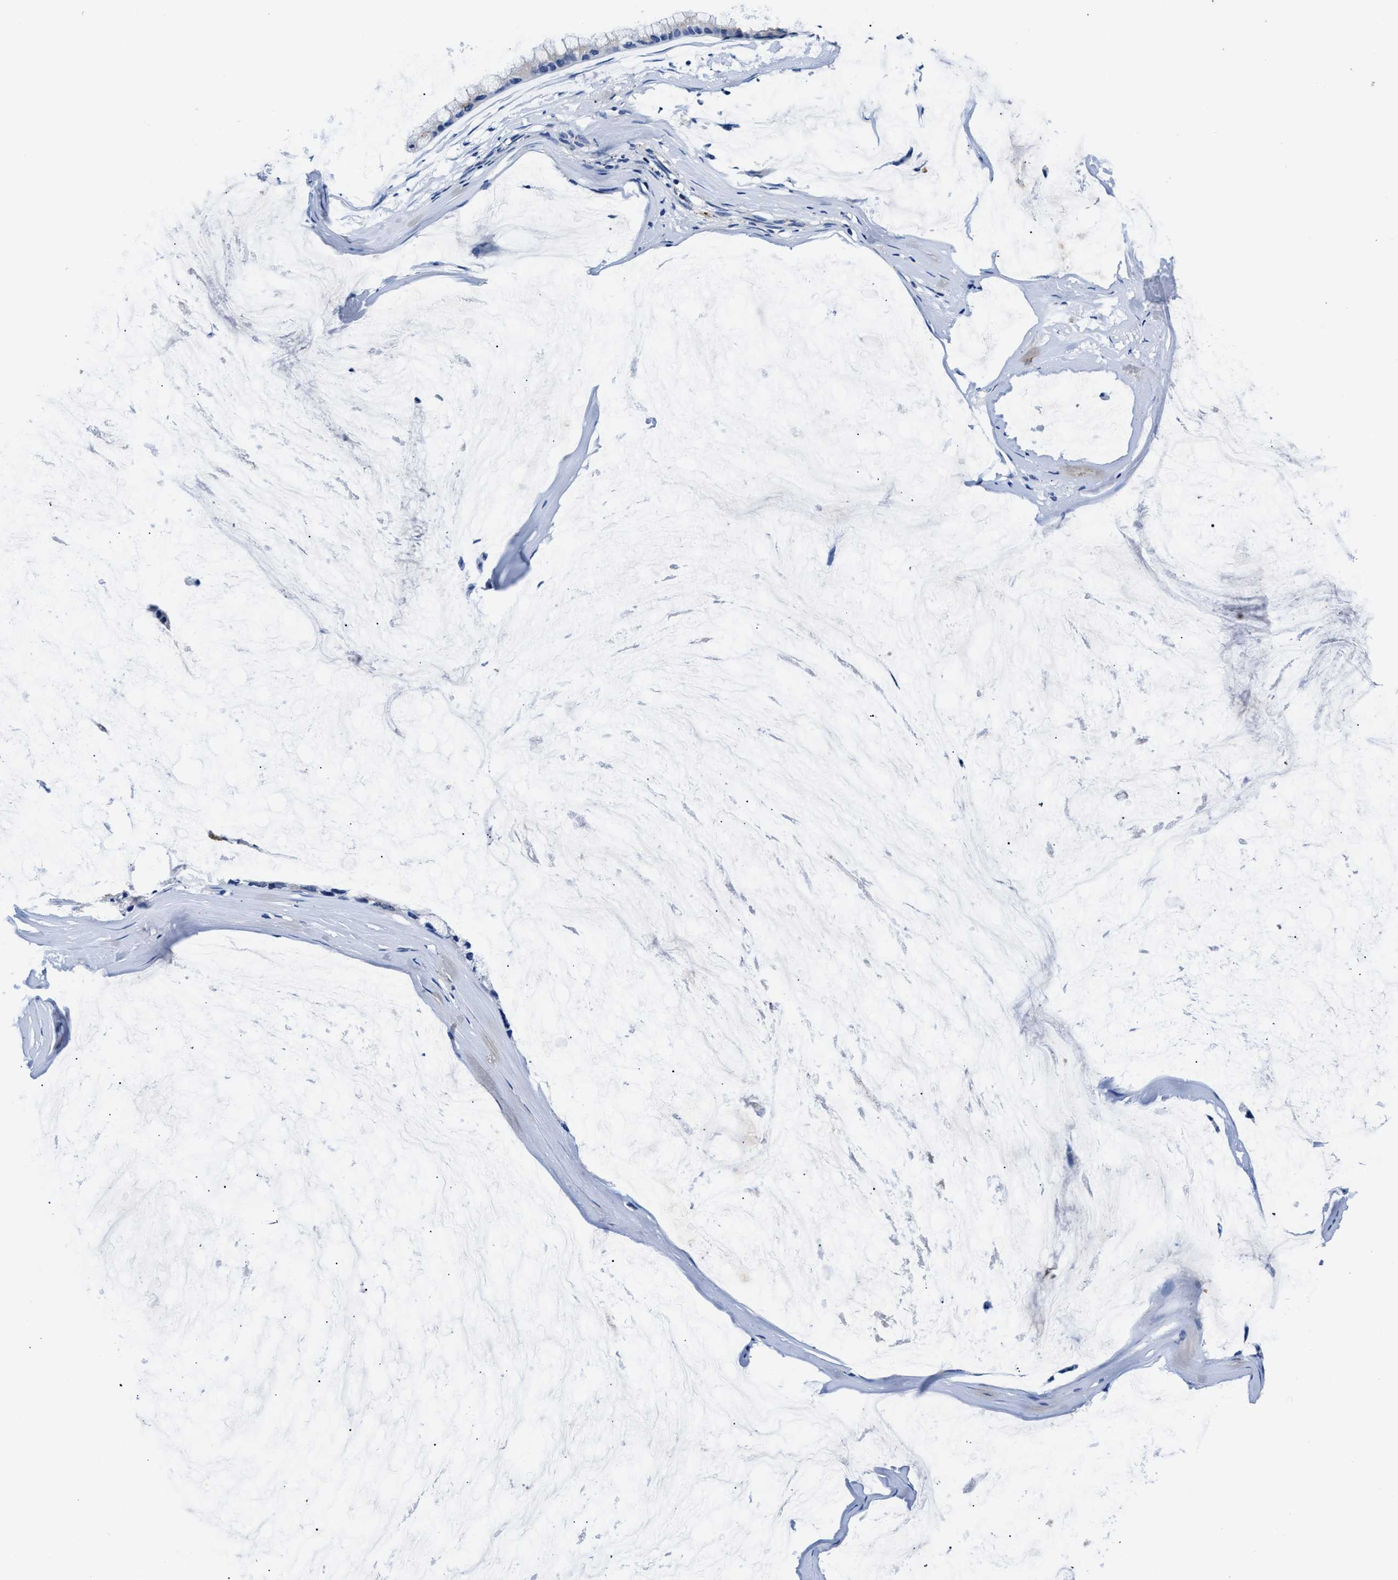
{"staining": {"intensity": "negative", "quantity": "none", "location": "none"}, "tissue": "ovarian cancer", "cell_type": "Tumor cells", "image_type": "cancer", "snomed": [{"axis": "morphology", "description": "Cystadenocarcinoma, mucinous, NOS"}, {"axis": "topography", "description": "Ovary"}], "caption": "Image shows no significant protein staining in tumor cells of ovarian cancer.", "gene": "GSTM1", "patient": {"sex": "female", "age": 39}}